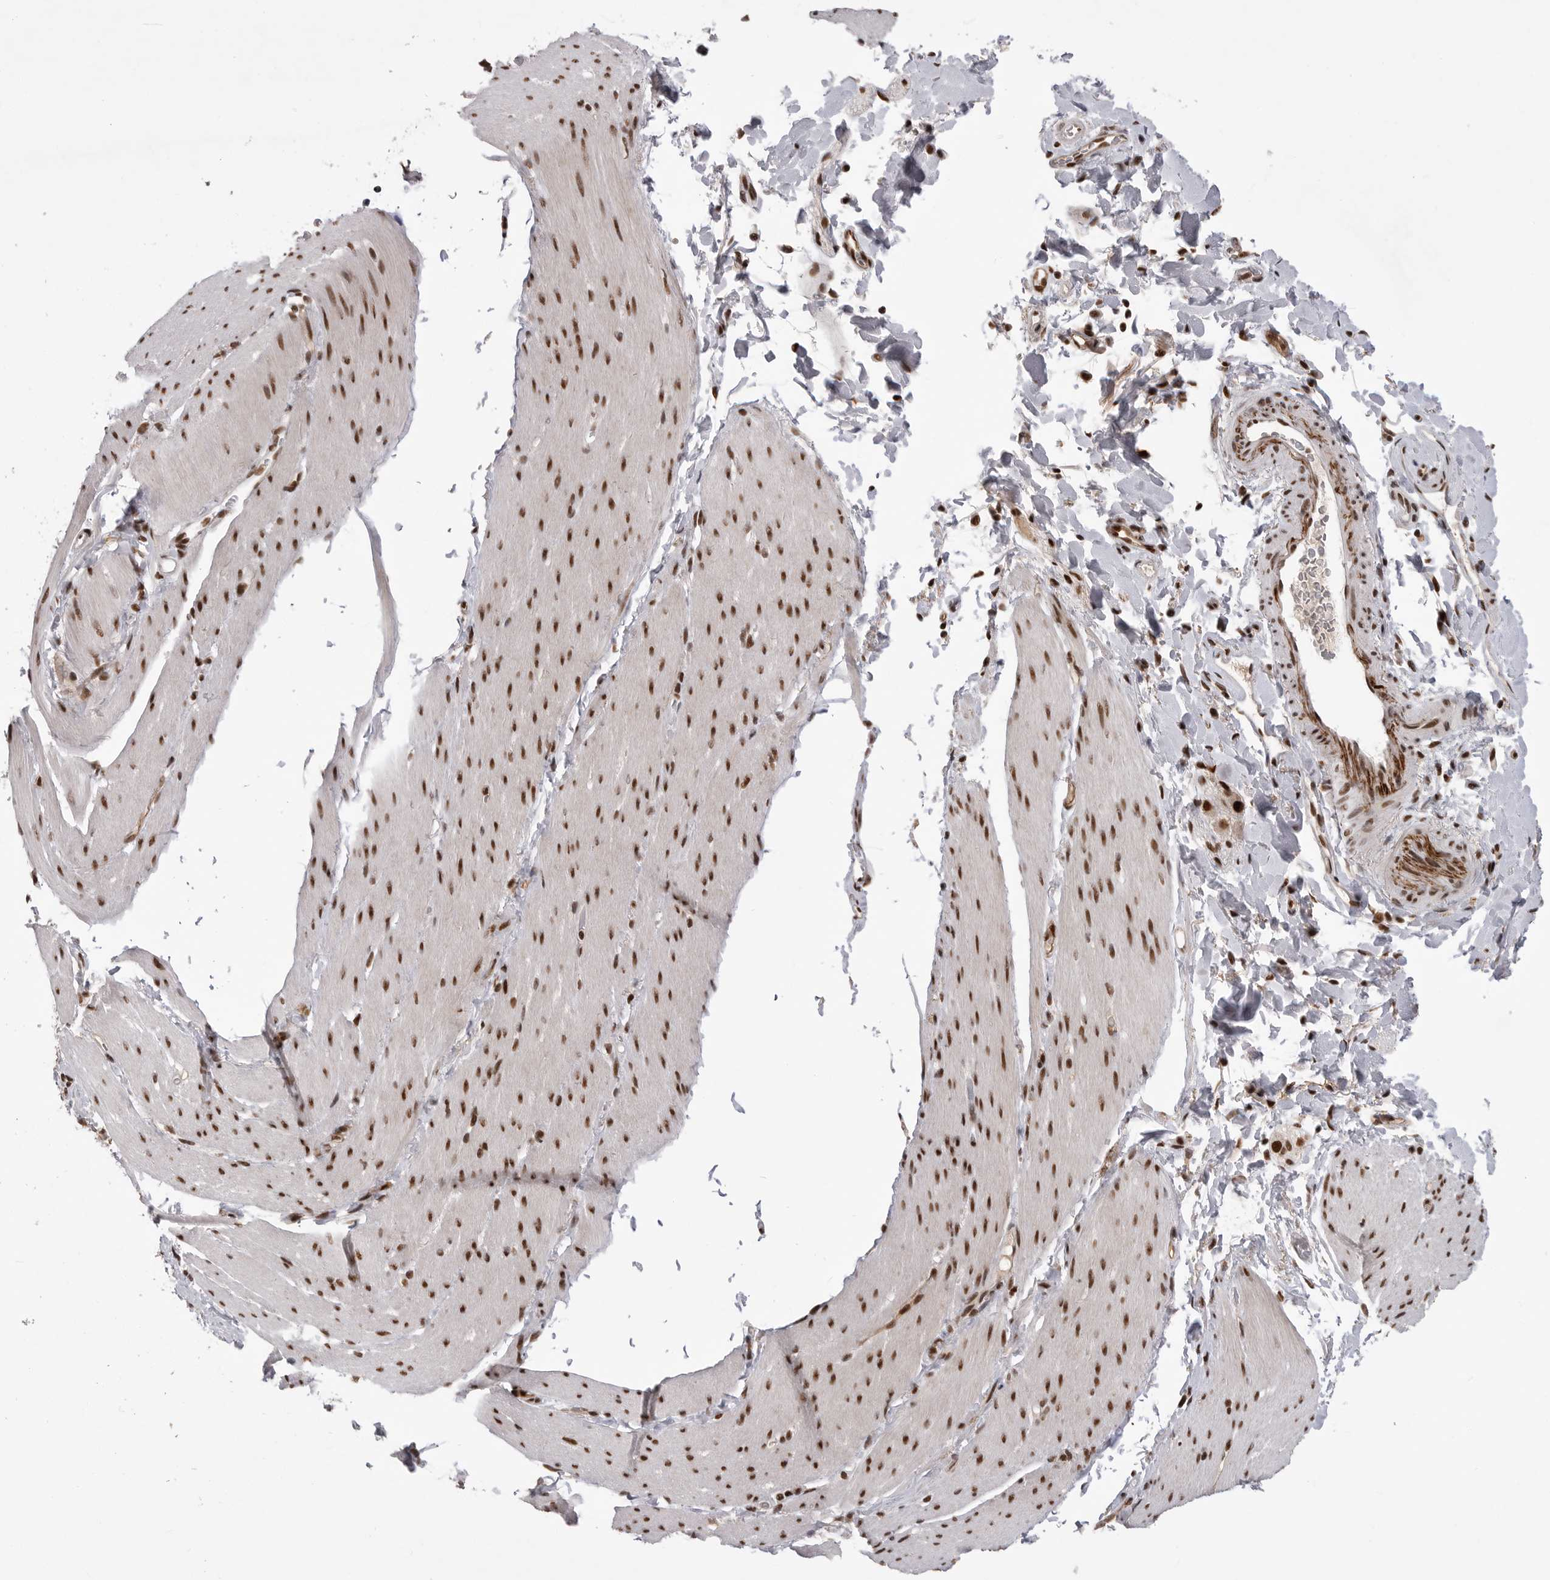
{"staining": {"intensity": "moderate", "quantity": ">75%", "location": "nuclear"}, "tissue": "smooth muscle", "cell_type": "Smooth muscle cells", "image_type": "normal", "snomed": [{"axis": "morphology", "description": "Normal tissue, NOS"}, {"axis": "topography", "description": "Smooth muscle"}, {"axis": "topography", "description": "Small intestine"}], "caption": "Immunohistochemical staining of normal human smooth muscle displays medium levels of moderate nuclear expression in about >75% of smooth muscle cells.", "gene": "PPP1R8", "patient": {"sex": "female", "age": 84}}